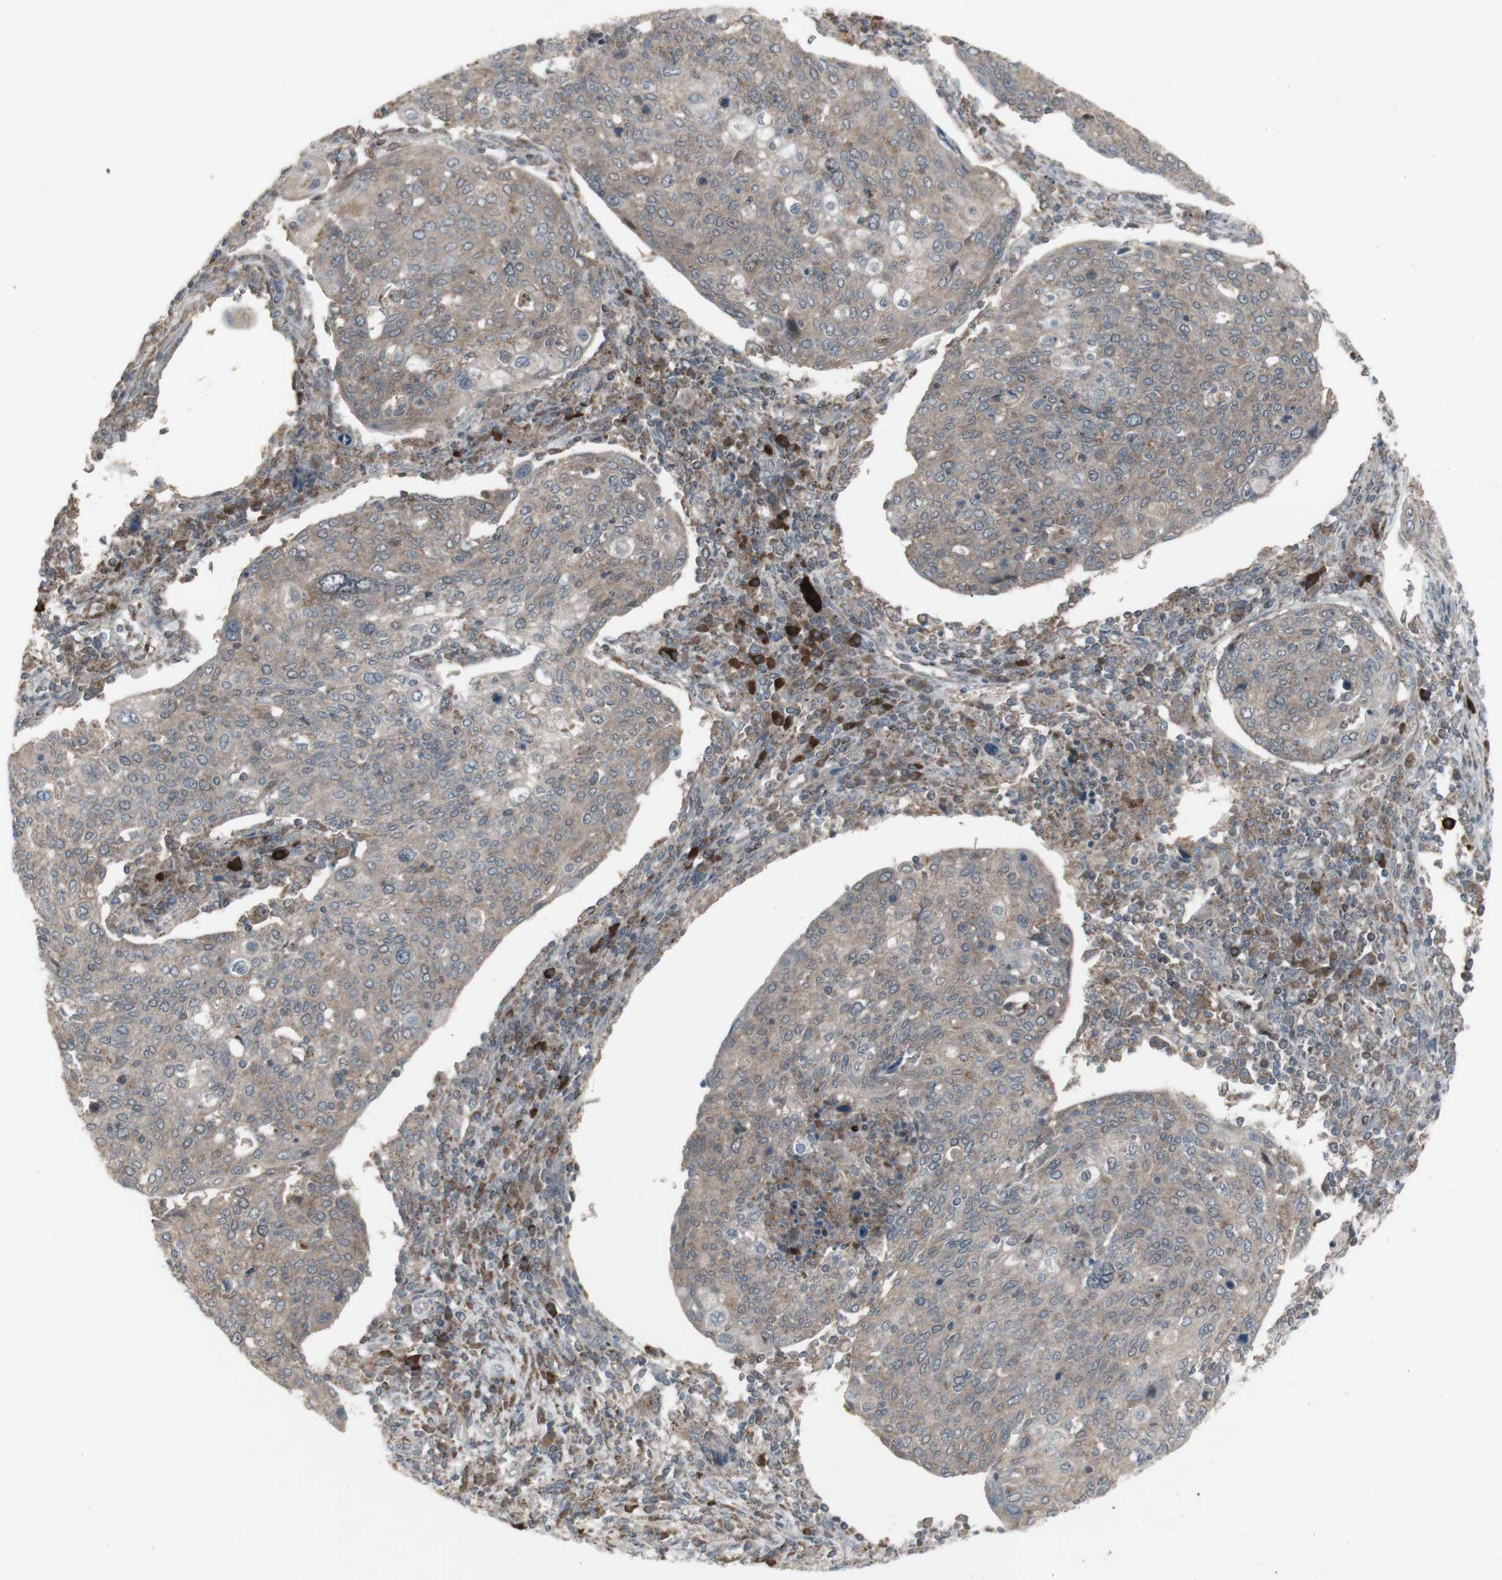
{"staining": {"intensity": "weak", "quantity": ">75%", "location": "cytoplasmic/membranous"}, "tissue": "cervical cancer", "cell_type": "Tumor cells", "image_type": "cancer", "snomed": [{"axis": "morphology", "description": "Squamous cell carcinoma, NOS"}, {"axis": "topography", "description": "Cervix"}], "caption": "Approximately >75% of tumor cells in human cervical cancer exhibit weak cytoplasmic/membranous protein expression as visualized by brown immunohistochemical staining.", "gene": "SHC1", "patient": {"sex": "female", "age": 40}}